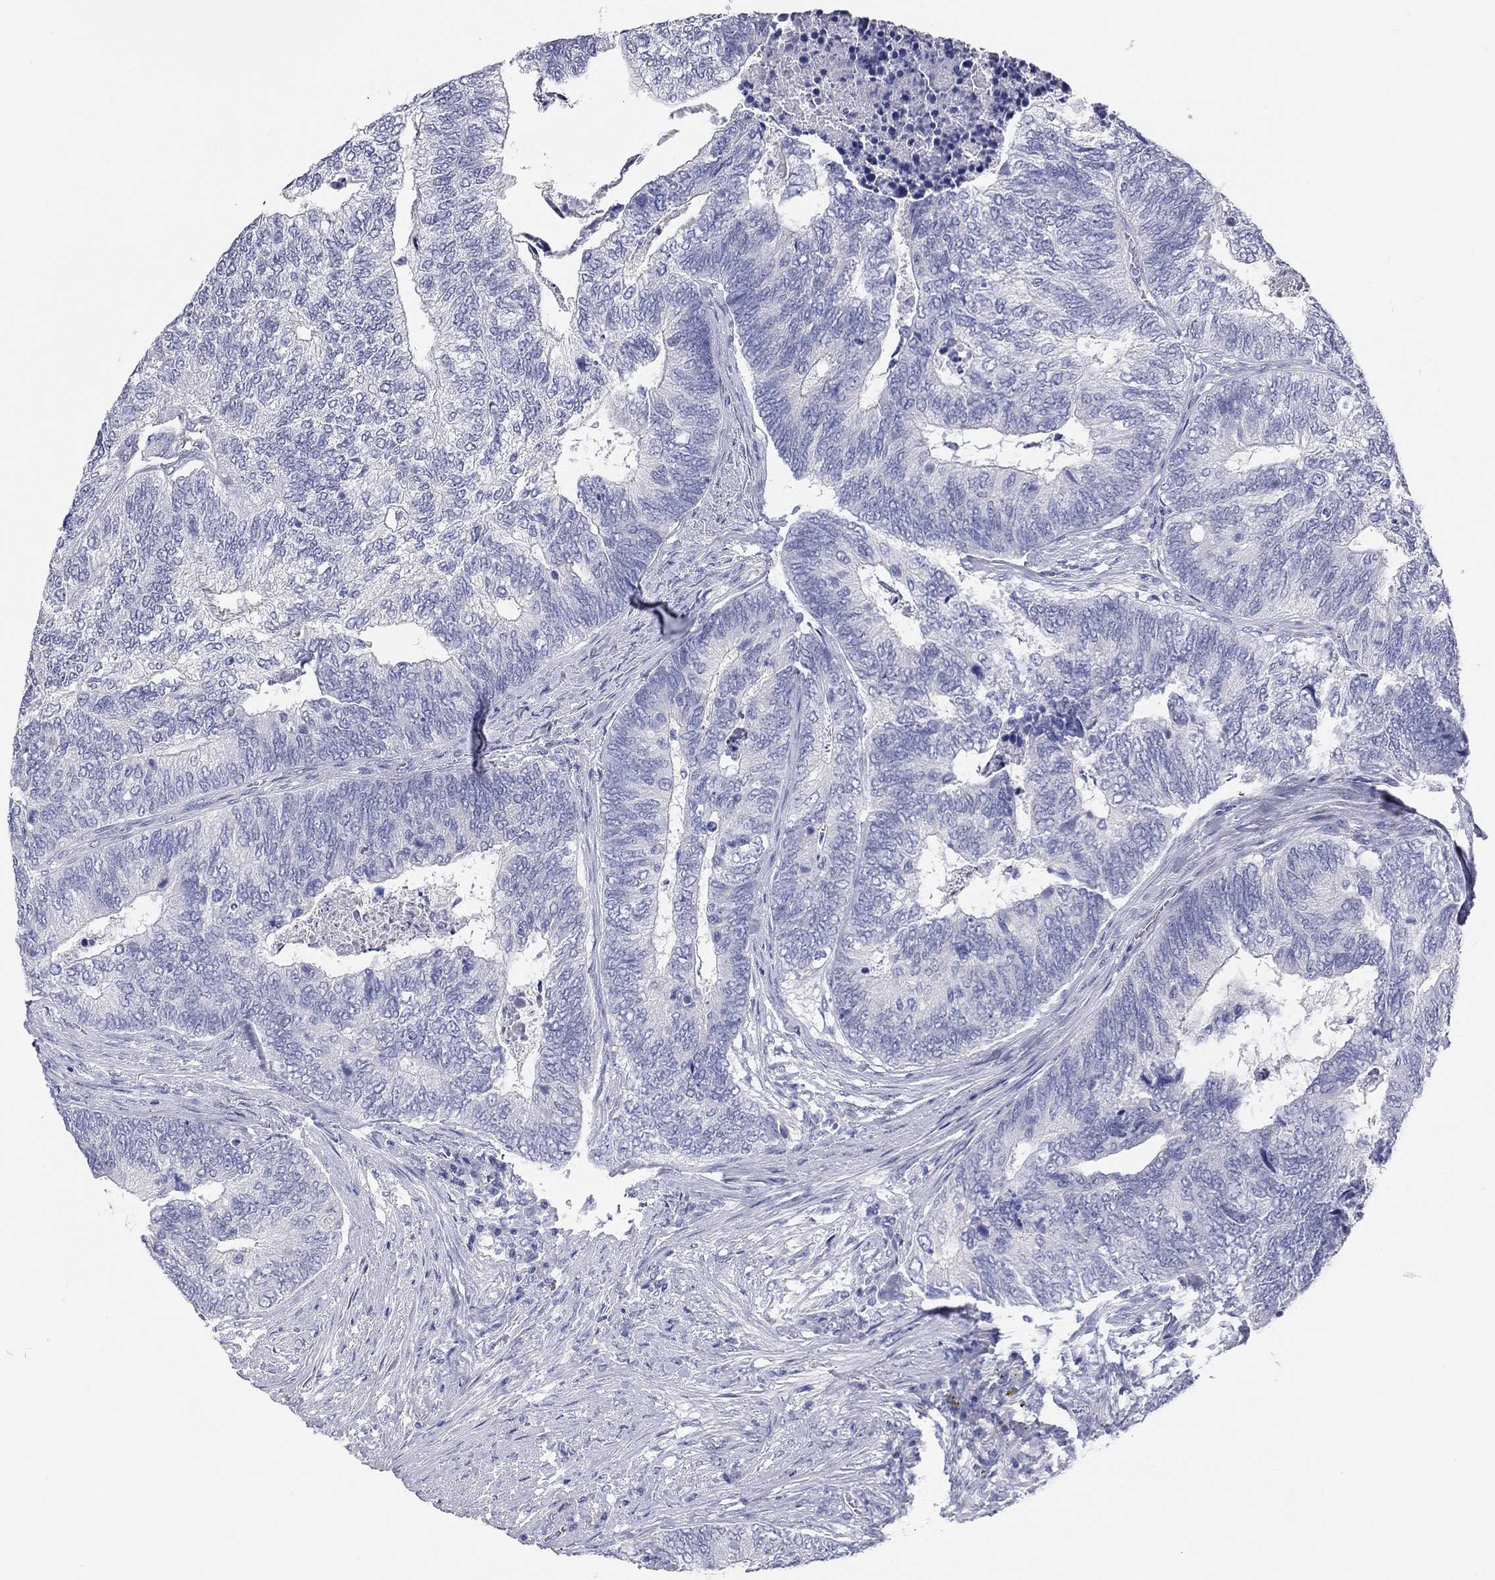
{"staining": {"intensity": "negative", "quantity": "none", "location": "none"}, "tissue": "colorectal cancer", "cell_type": "Tumor cells", "image_type": "cancer", "snomed": [{"axis": "morphology", "description": "Adenocarcinoma, NOS"}, {"axis": "topography", "description": "Colon"}], "caption": "Immunohistochemistry (IHC) micrograph of neoplastic tissue: colorectal cancer stained with DAB (3,3'-diaminobenzidine) reveals no significant protein expression in tumor cells.", "gene": "TMEM221", "patient": {"sex": "female", "age": 67}}